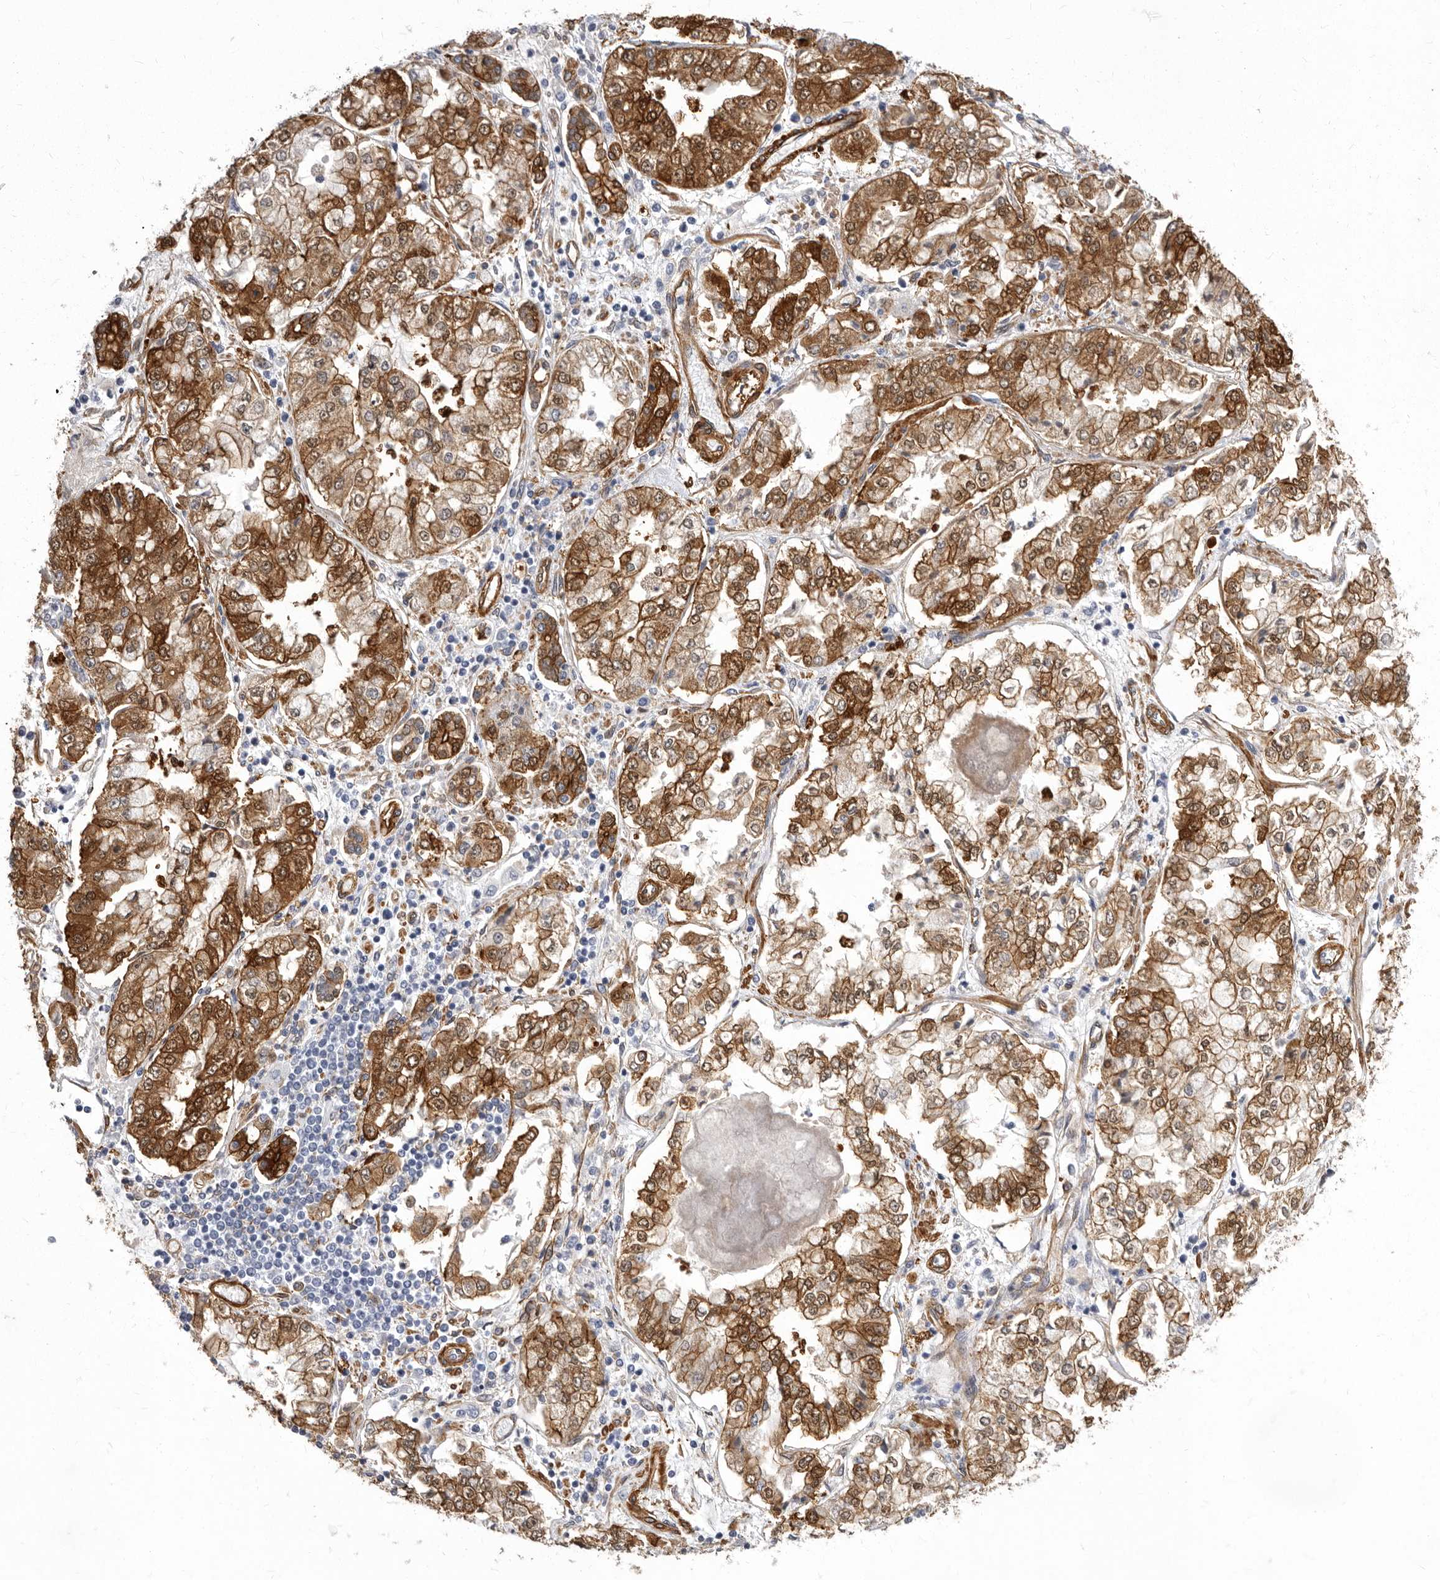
{"staining": {"intensity": "strong", "quantity": ">75%", "location": "cytoplasmic/membranous,nuclear"}, "tissue": "stomach cancer", "cell_type": "Tumor cells", "image_type": "cancer", "snomed": [{"axis": "morphology", "description": "Adenocarcinoma, NOS"}, {"axis": "topography", "description": "Stomach"}], "caption": "Protein expression analysis of human stomach cancer (adenocarcinoma) reveals strong cytoplasmic/membranous and nuclear expression in approximately >75% of tumor cells. Nuclei are stained in blue.", "gene": "ENAH", "patient": {"sex": "male", "age": 76}}